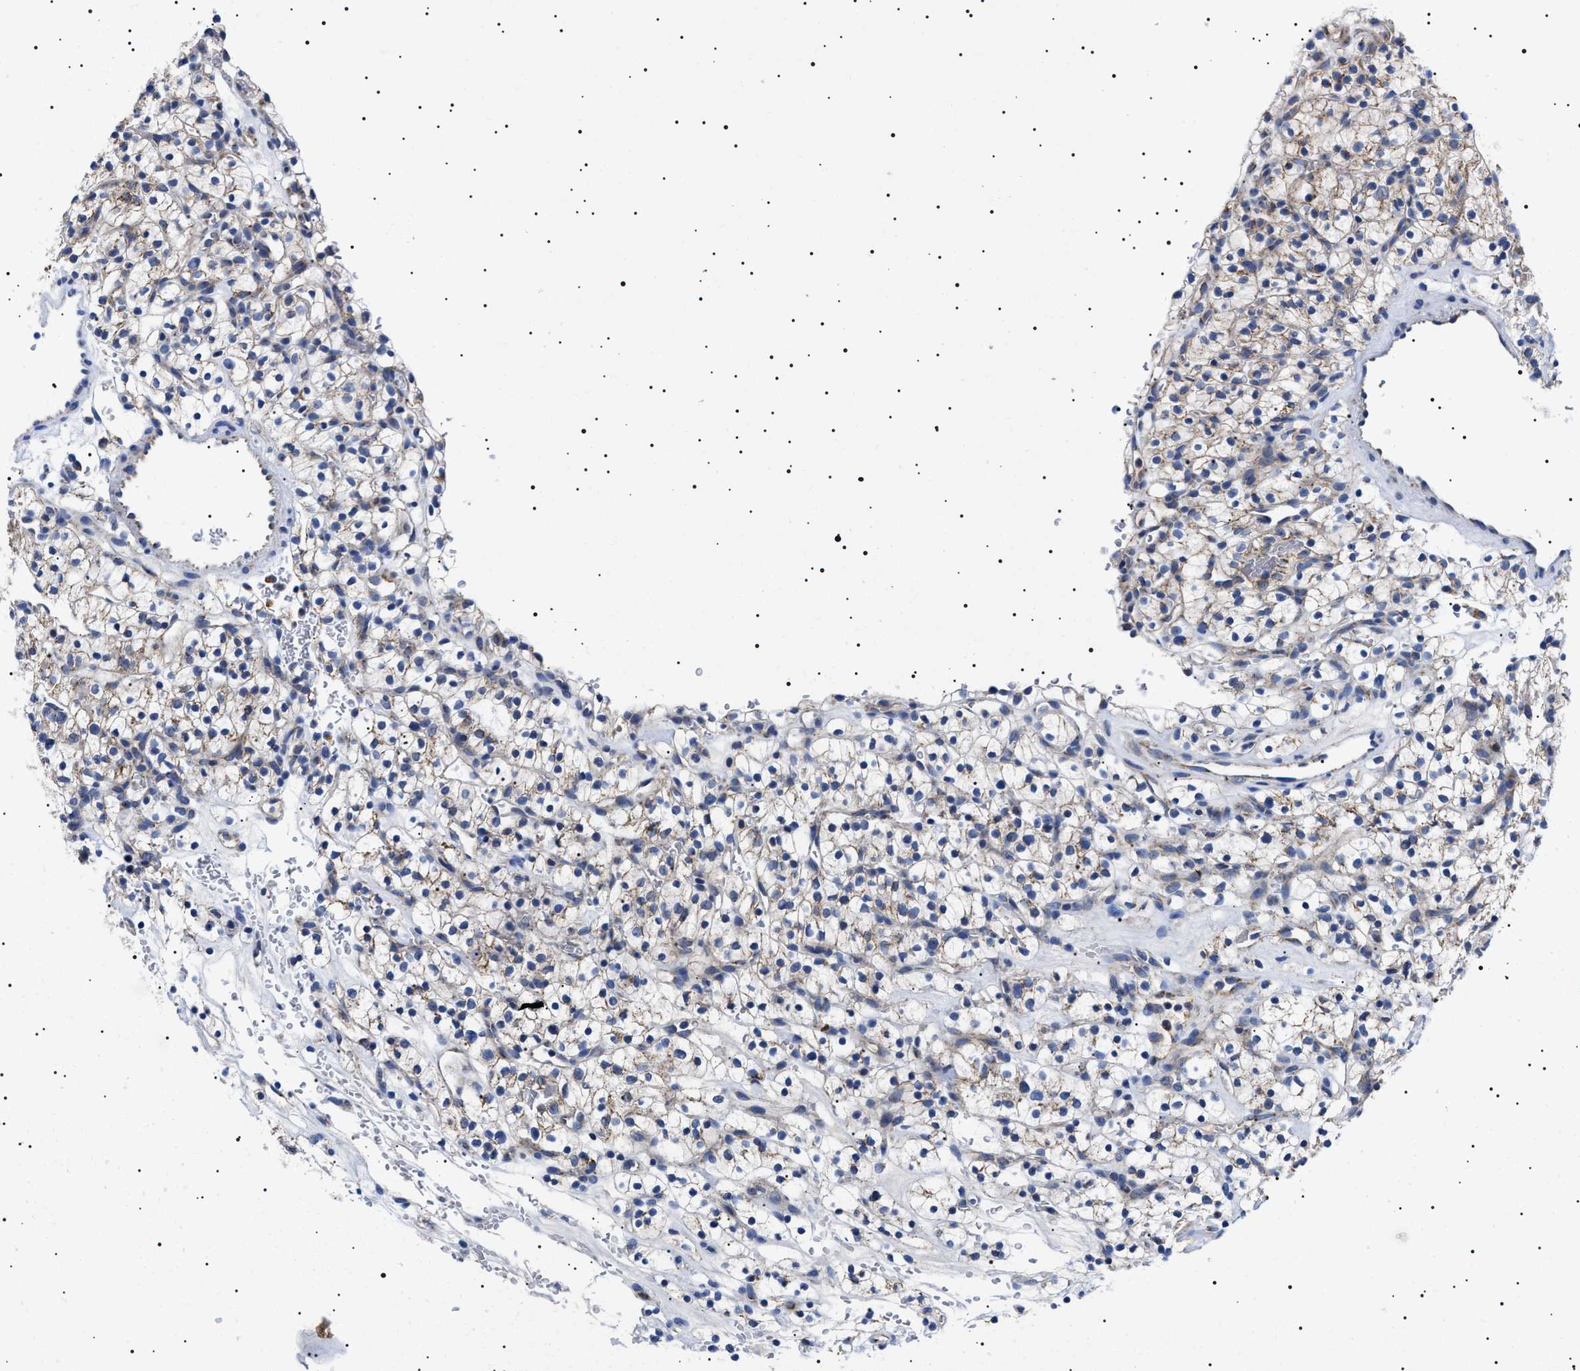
{"staining": {"intensity": "weak", "quantity": "<25%", "location": "cytoplasmic/membranous"}, "tissue": "renal cancer", "cell_type": "Tumor cells", "image_type": "cancer", "snomed": [{"axis": "morphology", "description": "Adenocarcinoma, NOS"}, {"axis": "topography", "description": "Kidney"}], "caption": "Micrograph shows no protein positivity in tumor cells of renal adenocarcinoma tissue.", "gene": "CHRDL2", "patient": {"sex": "female", "age": 57}}